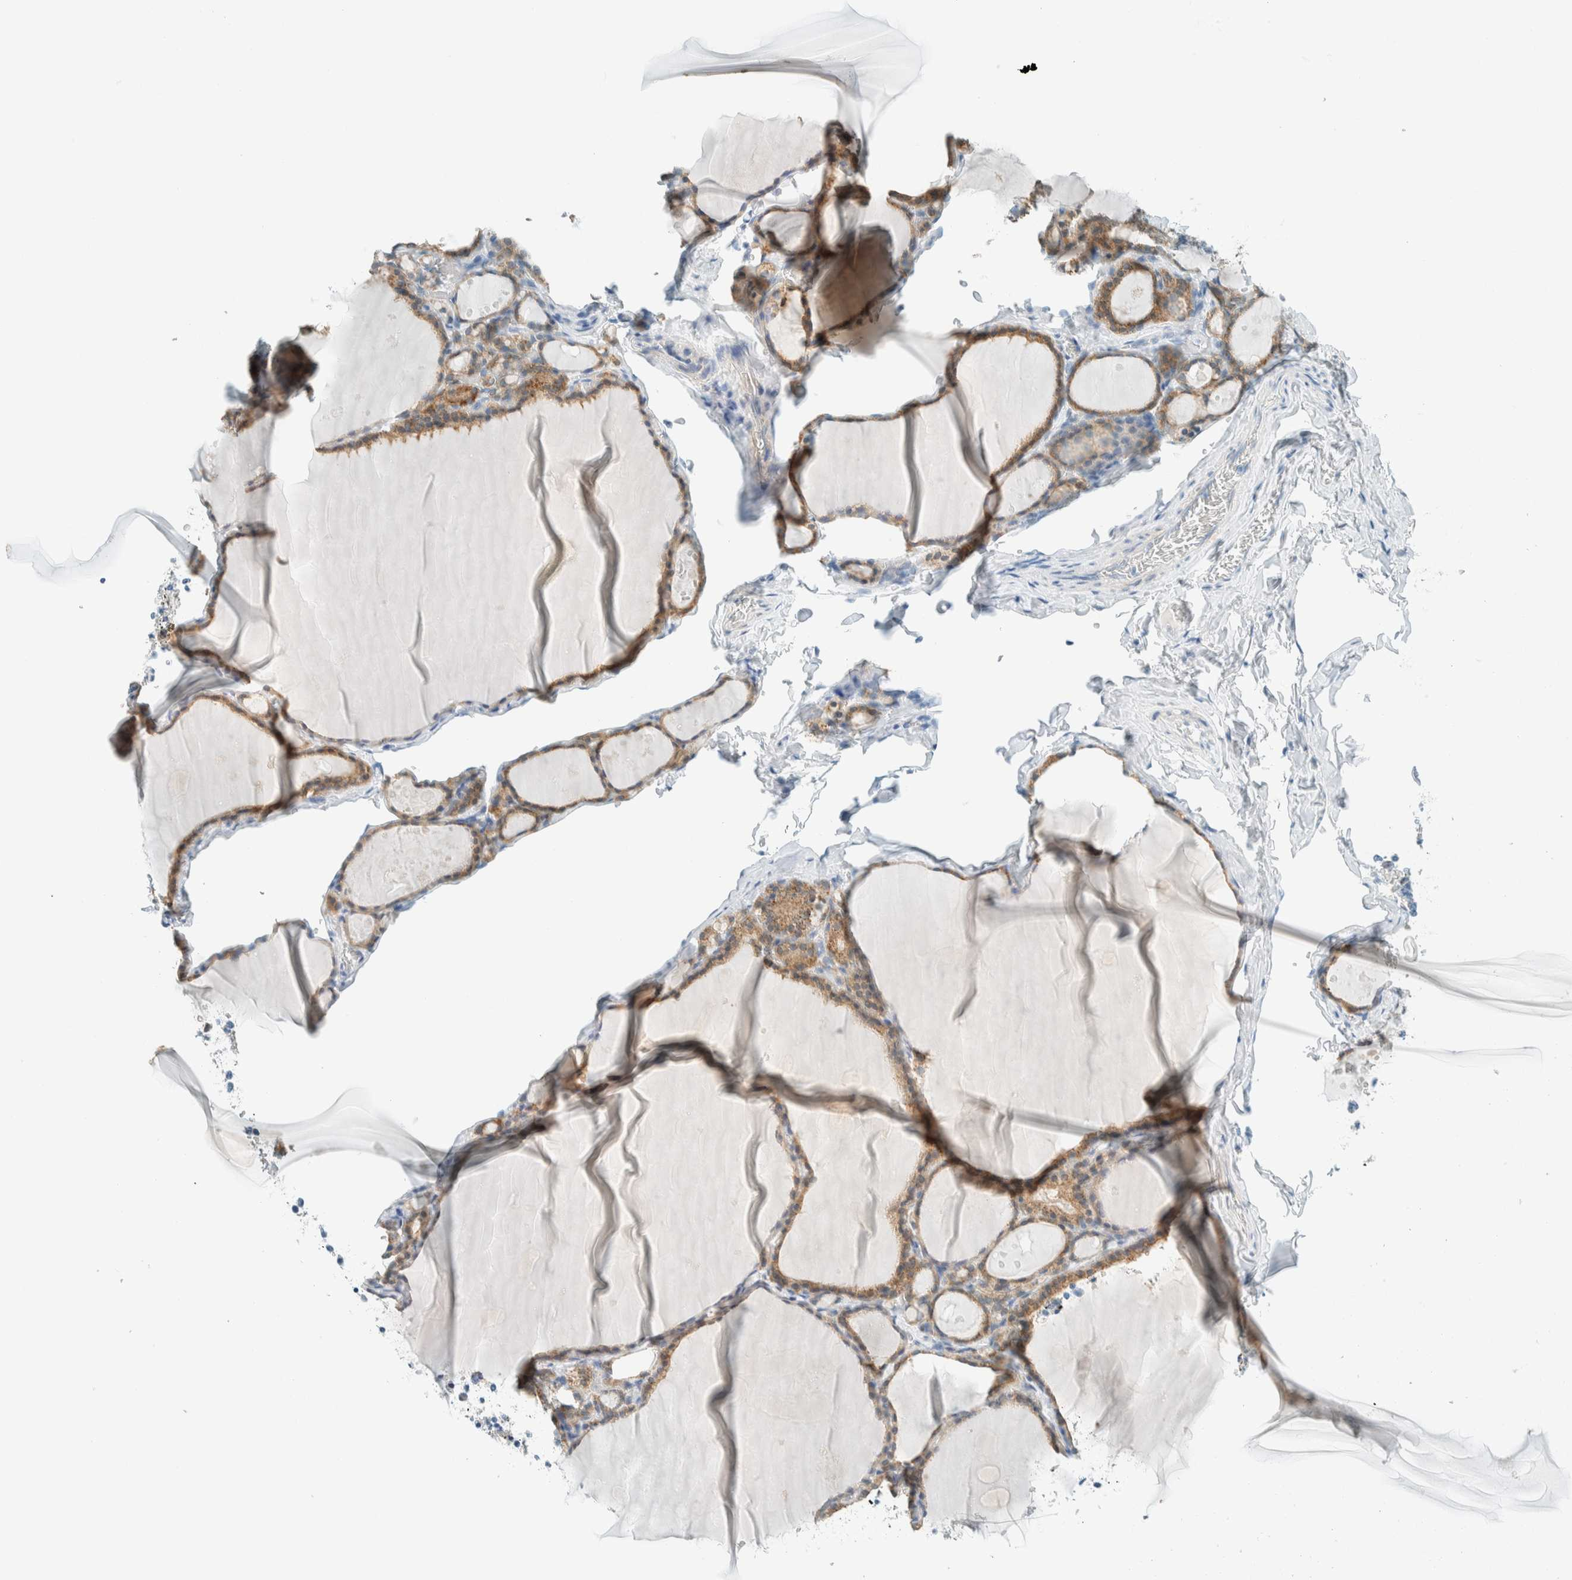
{"staining": {"intensity": "moderate", "quantity": ">75%", "location": "cytoplasmic/membranous"}, "tissue": "thyroid gland", "cell_type": "Glandular cells", "image_type": "normal", "snomed": [{"axis": "morphology", "description": "Normal tissue, NOS"}, {"axis": "topography", "description": "Thyroid gland"}], "caption": "A medium amount of moderate cytoplasmic/membranous positivity is appreciated in about >75% of glandular cells in unremarkable thyroid gland. (Stains: DAB in brown, nuclei in blue, Microscopy: brightfield microscopy at high magnification).", "gene": "ALDH7A1", "patient": {"sex": "male", "age": 56}}